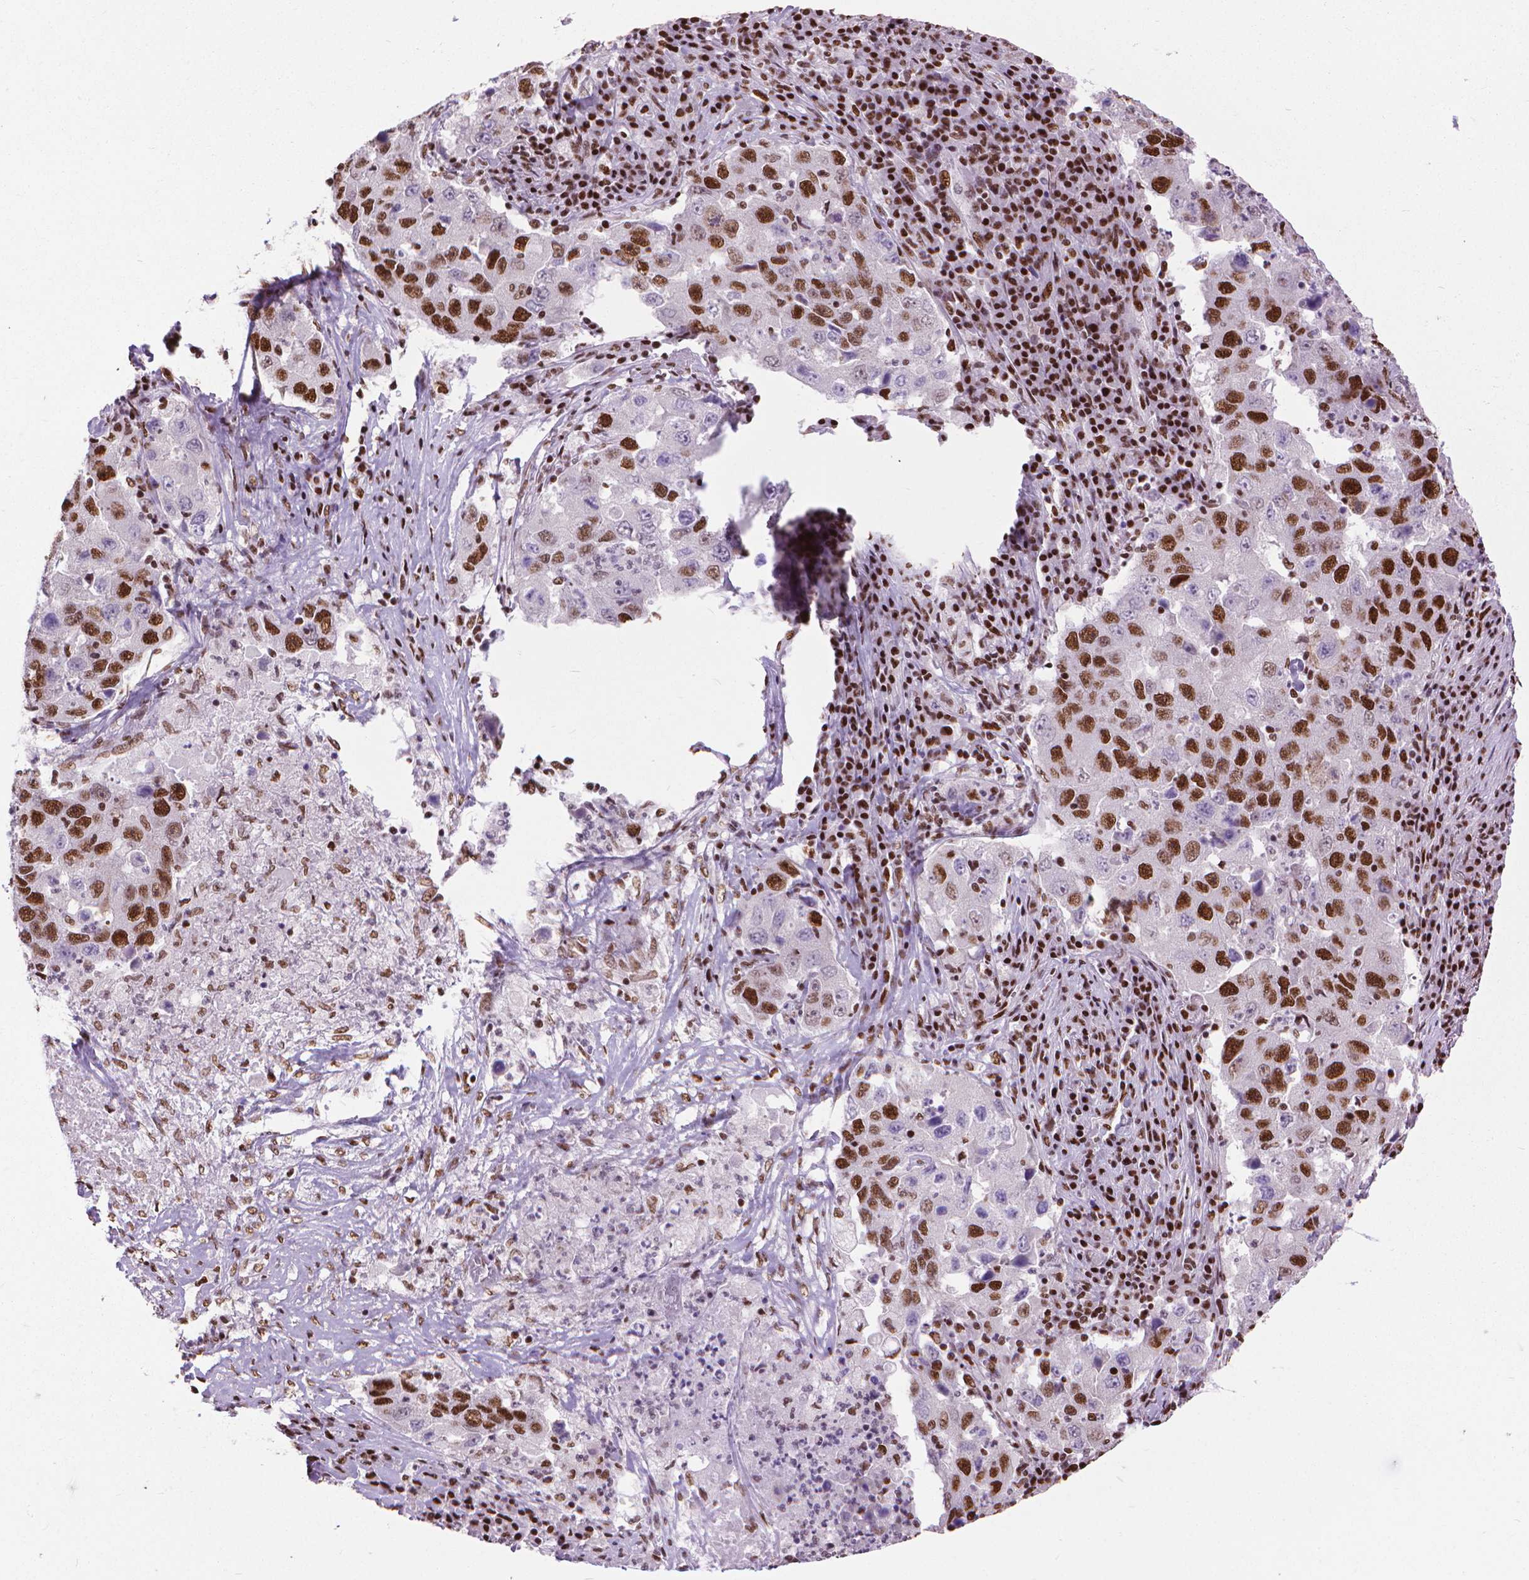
{"staining": {"intensity": "strong", "quantity": "25%-75%", "location": "nuclear"}, "tissue": "lung cancer", "cell_type": "Tumor cells", "image_type": "cancer", "snomed": [{"axis": "morphology", "description": "Adenocarcinoma, NOS"}, {"axis": "topography", "description": "Lung"}], "caption": "DAB immunohistochemical staining of lung adenocarcinoma exhibits strong nuclear protein expression in approximately 25%-75% of tumor cells.", "gene": "AKAP8", "patient": {"sex": "male", "age": 73}}